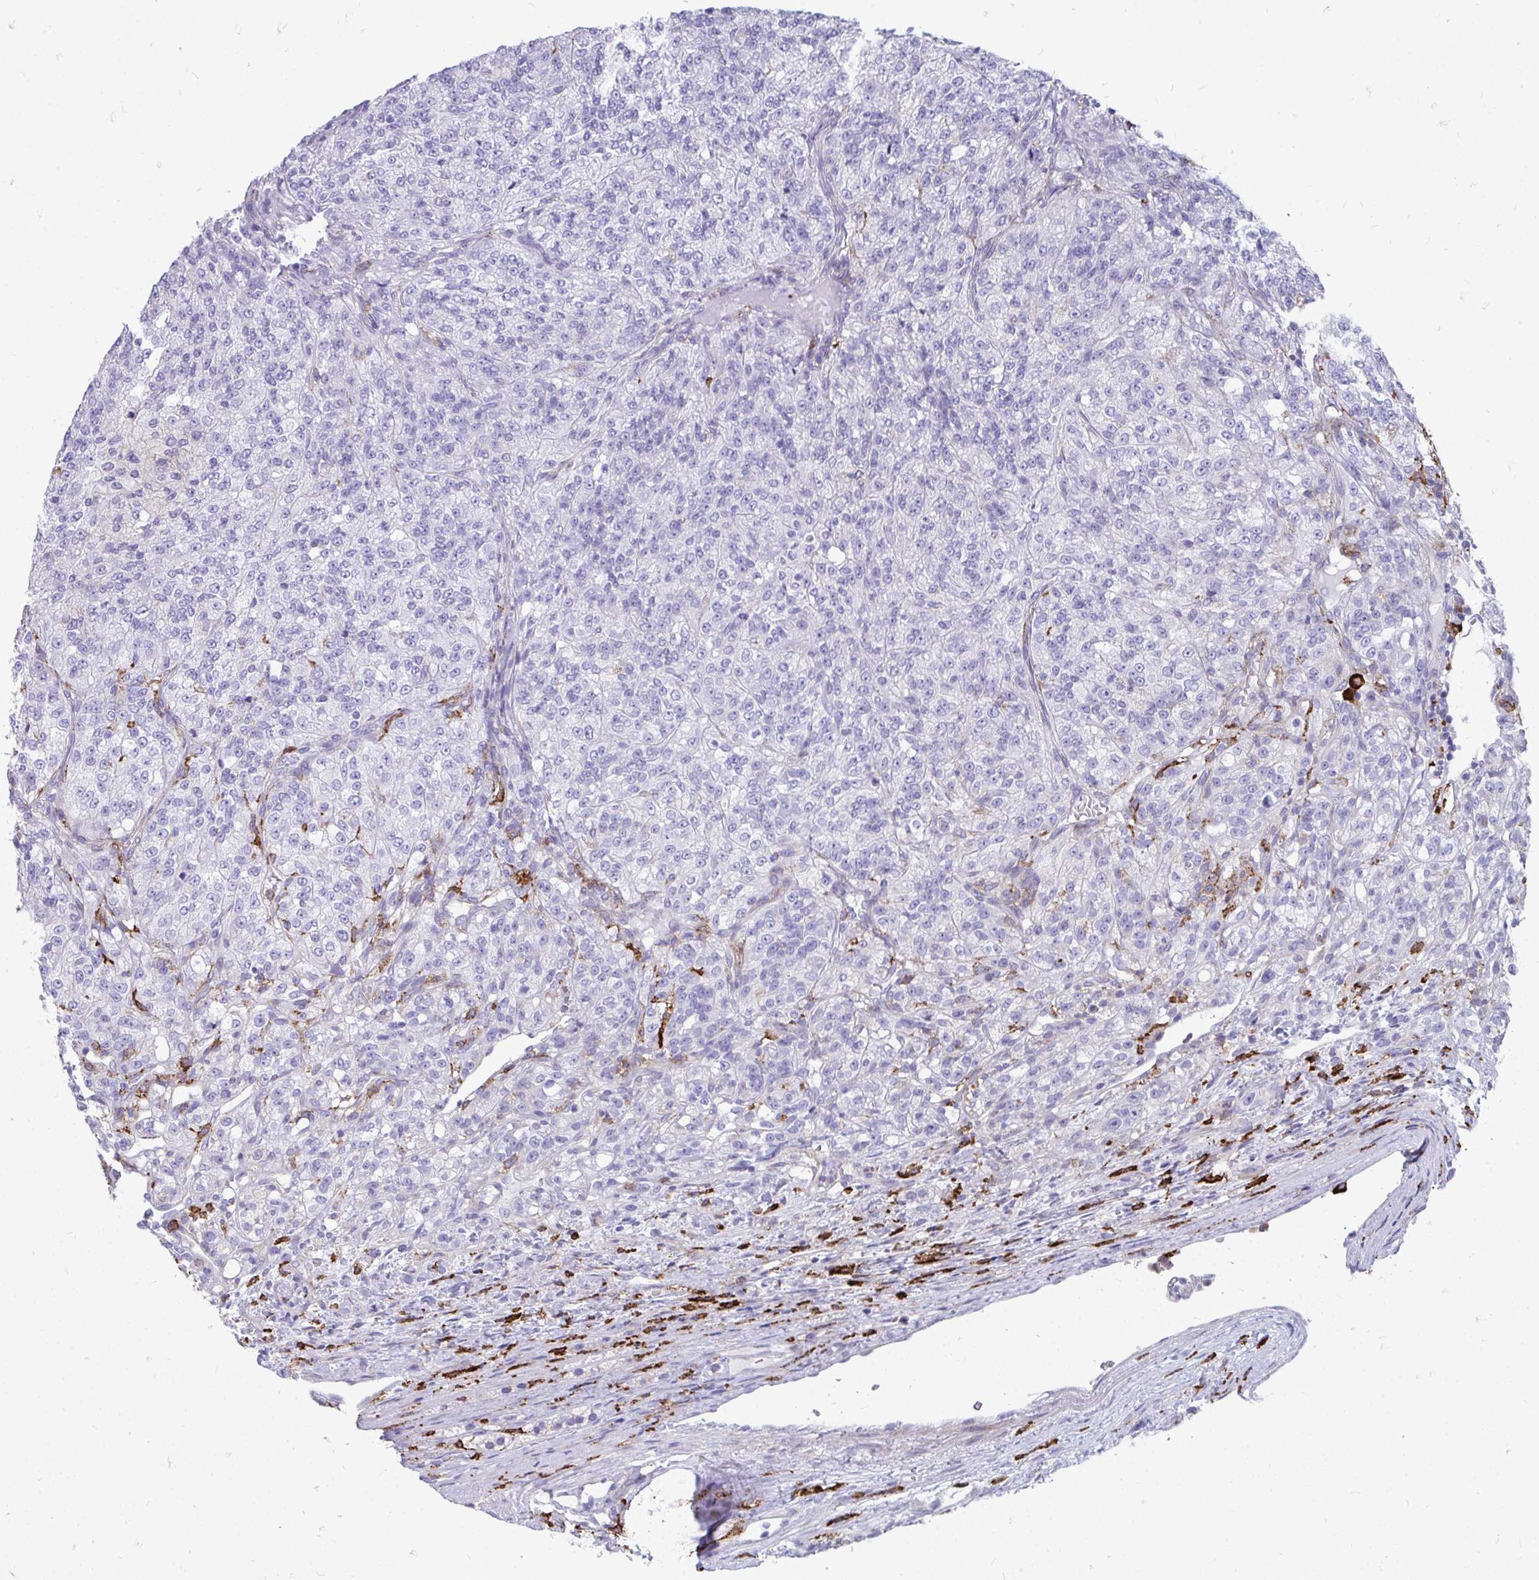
{"staining": {"intensity": "negative", "quantity": "none", "location": "none"}, "tissue": "renal cancer", "cell_type": "Tumor cells", "image_type": "cancer", "snomed": [{"axis": "morphology", "description": "Adenocarcinoma, NOS"}, {"axis": "topography", "description": "Kidney"}], "caption": "High power microscopy micrograph of an immunohistochemistry (IHC) micrograph of renal cancer, revealing no significant expression in tumor cells.", "gene": "CD163", "patient": {"sex": "female", "age": 63}}